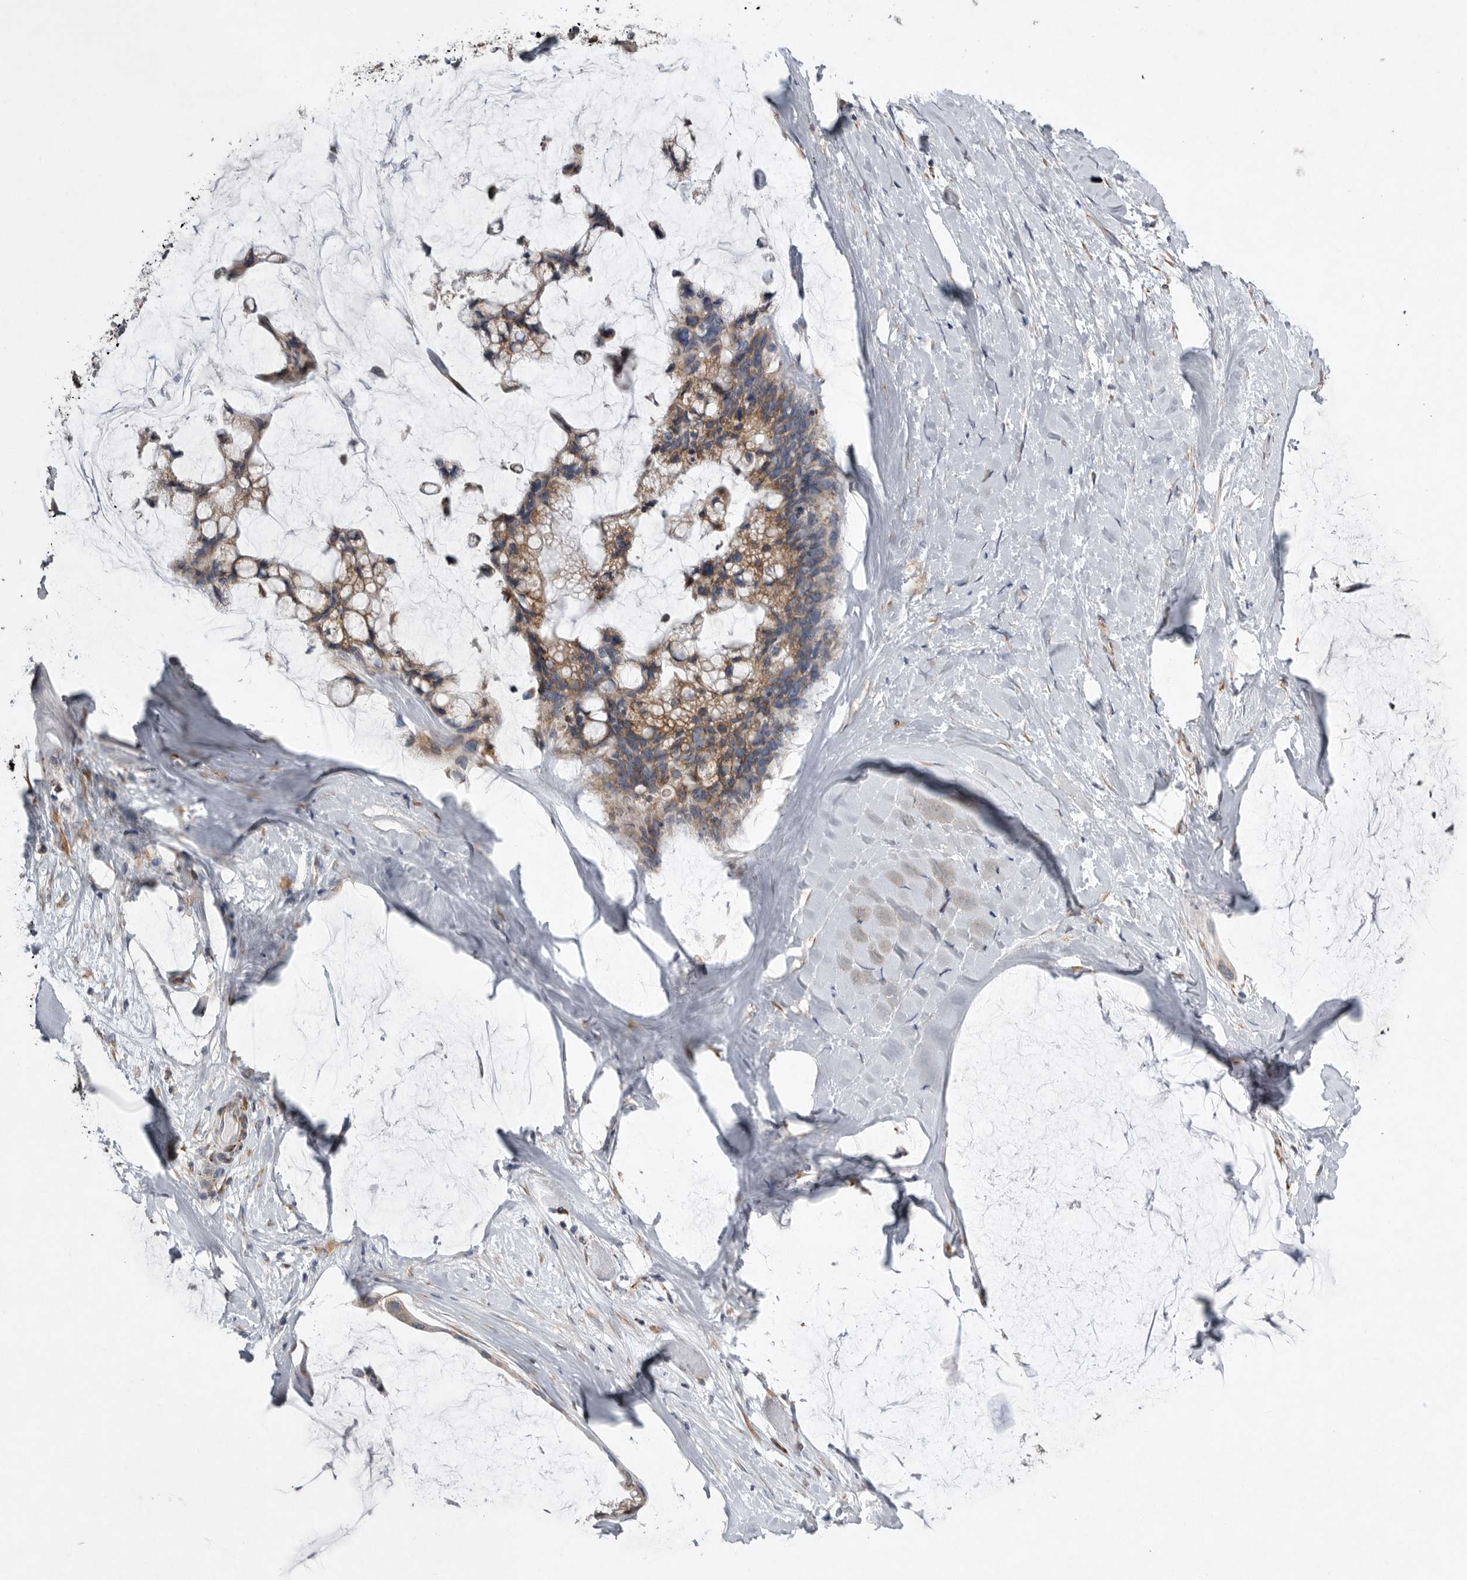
{"staining": {"intensity": "moderate", "quantity": ">75%", "location": "cytoplasmic/membranous"}, "tissue": "ovarian cancer", "cell_type": "Tumor cells", "image_type": "cancer", "snomed": [{"axis": "morphology", "description": "Cystadenocarcinoma, mucinous, NOS"}, {"axis": "topography", "description": "Ovary"}], "caption": "A photomicrograph showing moderate cytoplasmic/membranous positivity in about >75% of tumor cells in ovarian cancer (mucinous cystadenocarcinoma), as visualized by brown immunohistochemical staining.", "gene": "GANAB", "patient": {"sex": "female", "age": 39}}